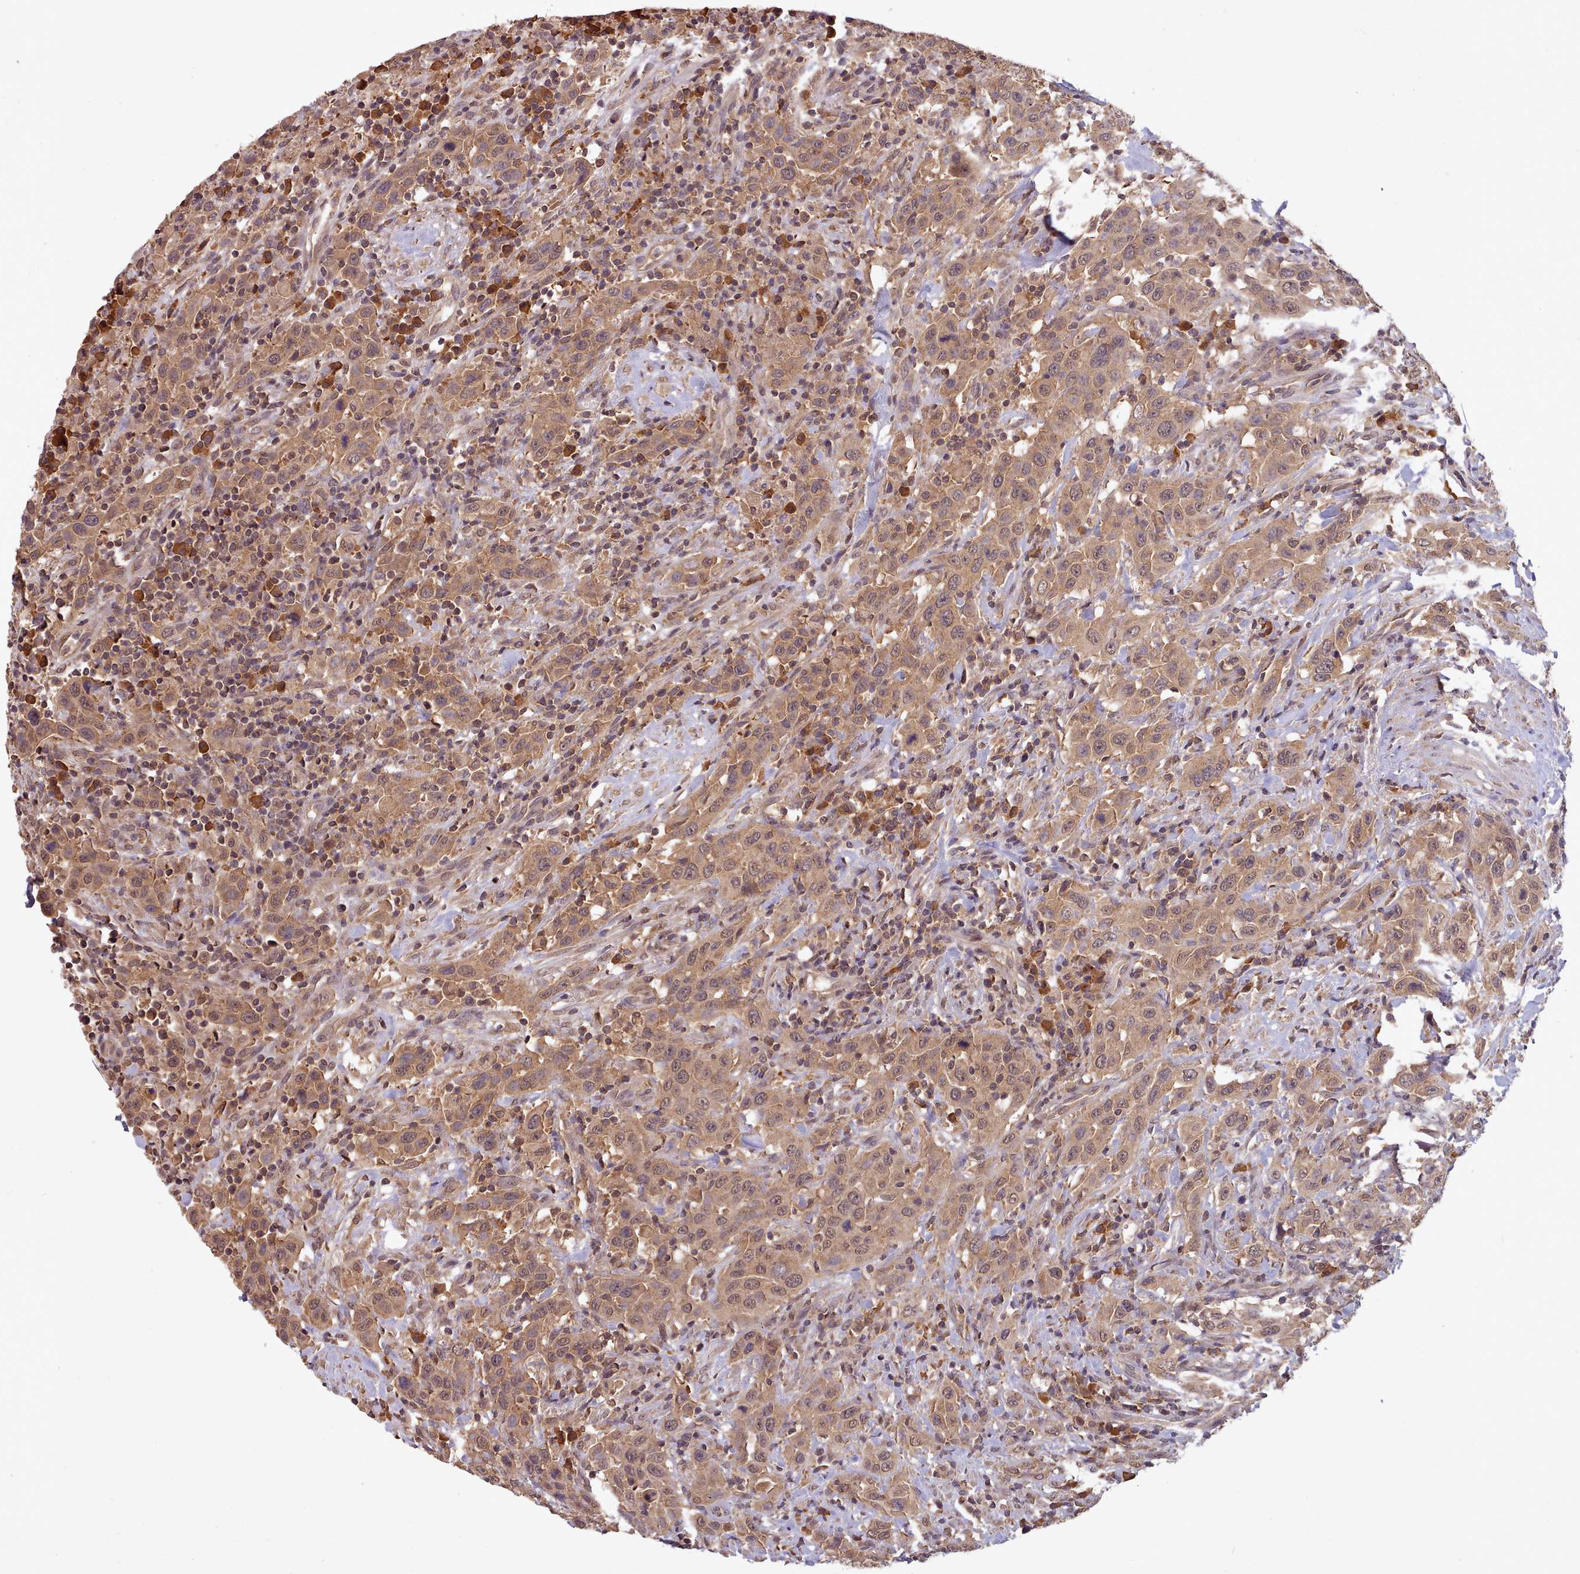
{"staining": {"intensity": "moderate", "quantity": ">75%", "location": "cytoplasmic/membranous,nuclear"}, "tissue": "urothelial cancer", "cell_type": "Tumor cells", "image_type": "cancer", "snomed": [{"axis": "morphology", "description": "Urothelial carcinoma, High grade"}, {"axis": "topography", "description": "Urinary bladder"}], "caption": "The histopathology image exhibits immunohistochemical staining of urothelial carcinoma (high-grade). There is moderate cytoplasmic/membranous and nuclear positivity is appreciated in approximately >75% of tumor cells. The staining is performed using DAB brown chromogen to label protein expression. The nuclei are counter-stained blue using hematoxylin.", "gene": "PIP4P1", "patient": {"sex": "male", "age": 61}}